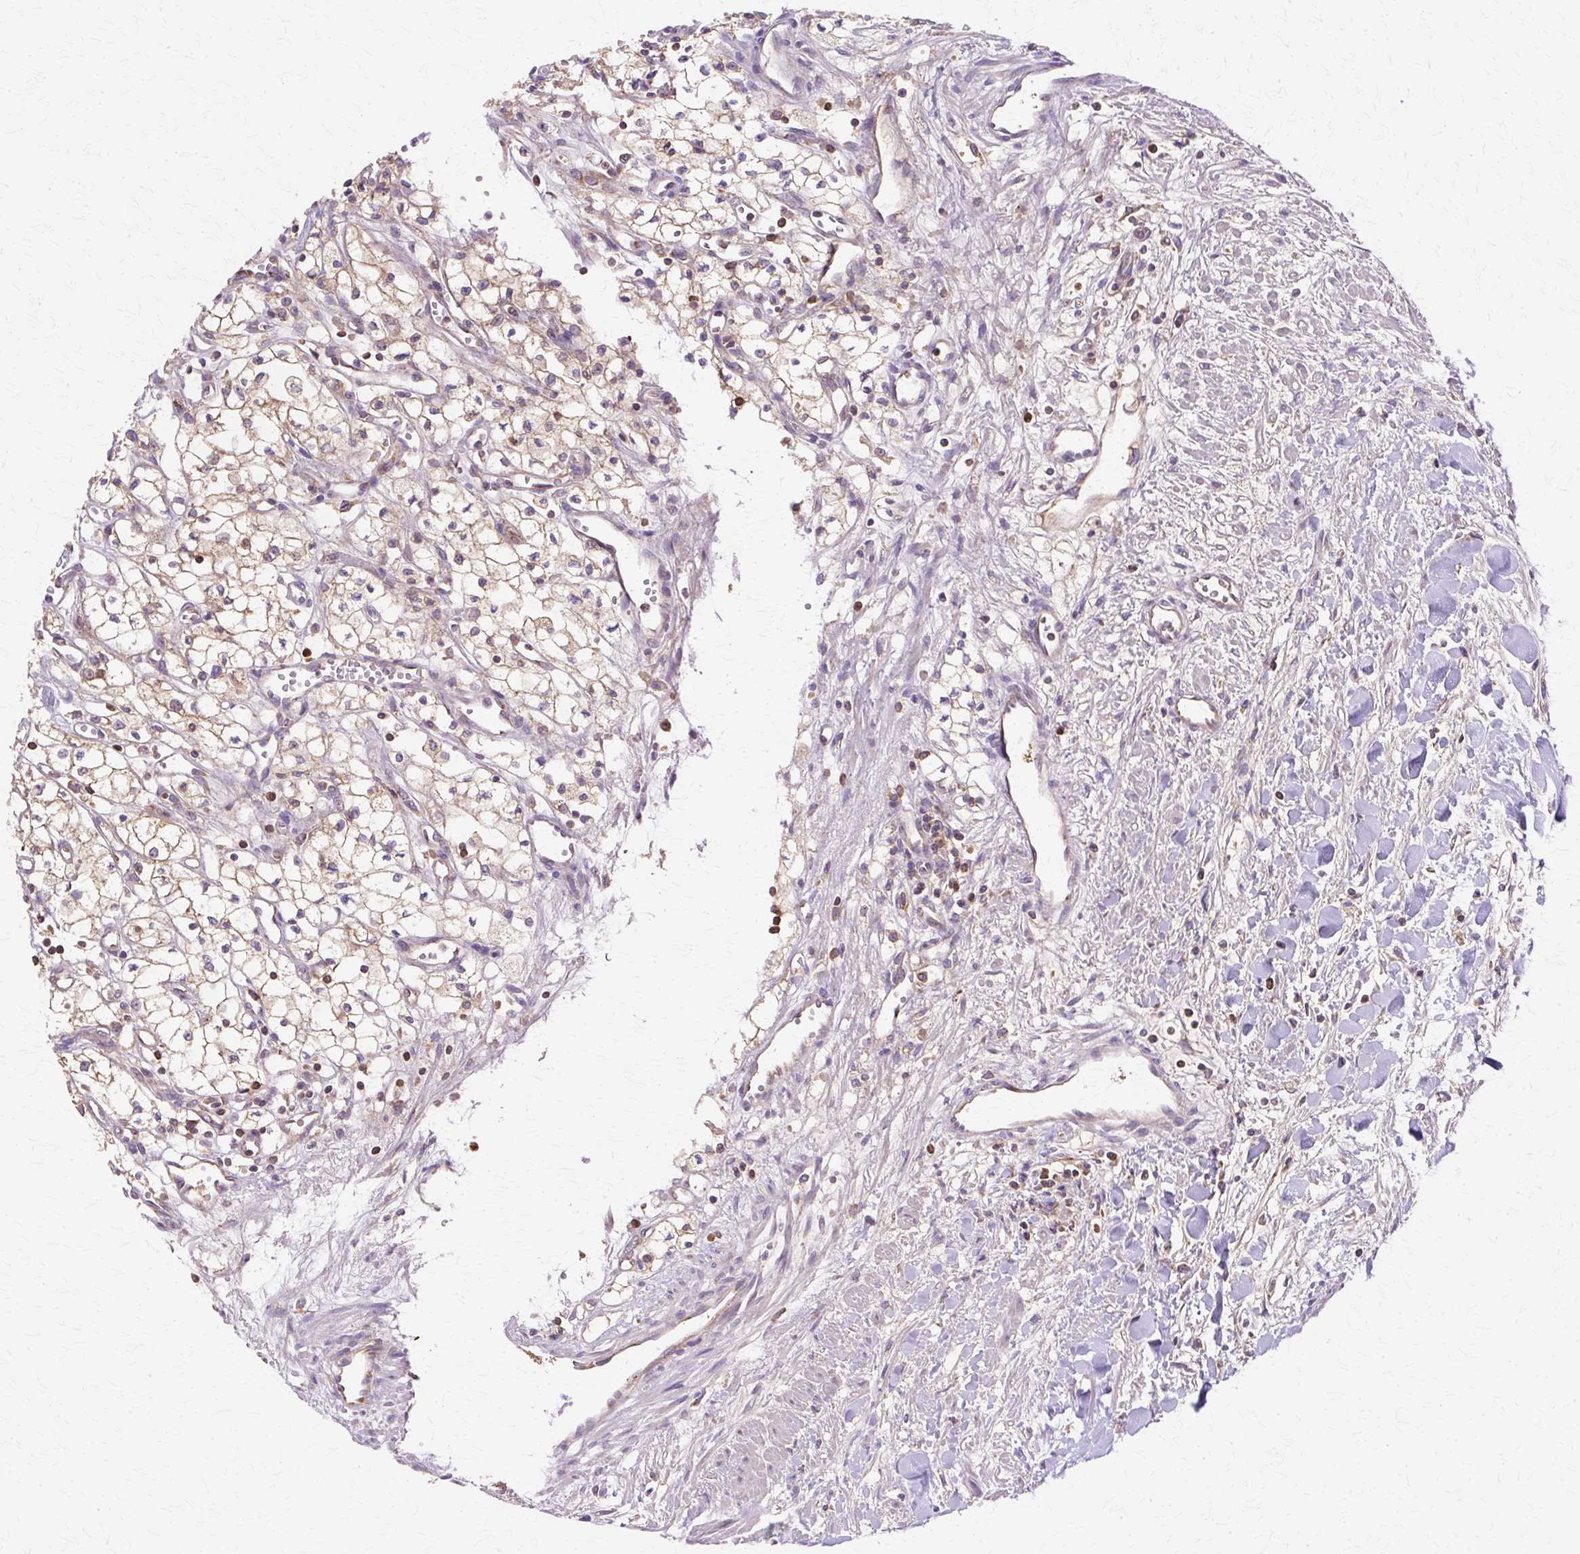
{"staining": {"intensity": "weak", "quantity": ">75%", "location": "cytoplasmic/membranous"}, "tissue": "renal cancer", "cell_type": "Tumor cells", "image_type": "cancer", "snomed": [{"axis": "morphology", "description": "Adenocarcinoma, NOS"}, {"axis": "topography", "description": "Kidney"}], "caption": "Protein analysis of renal adenocarcinoma tissue exhibits weak cytoplasmic/membranous staining in approximately >75% of tumor cells.", "gene": "COPB1", "patient": {"sex": "male", "age": 59}}